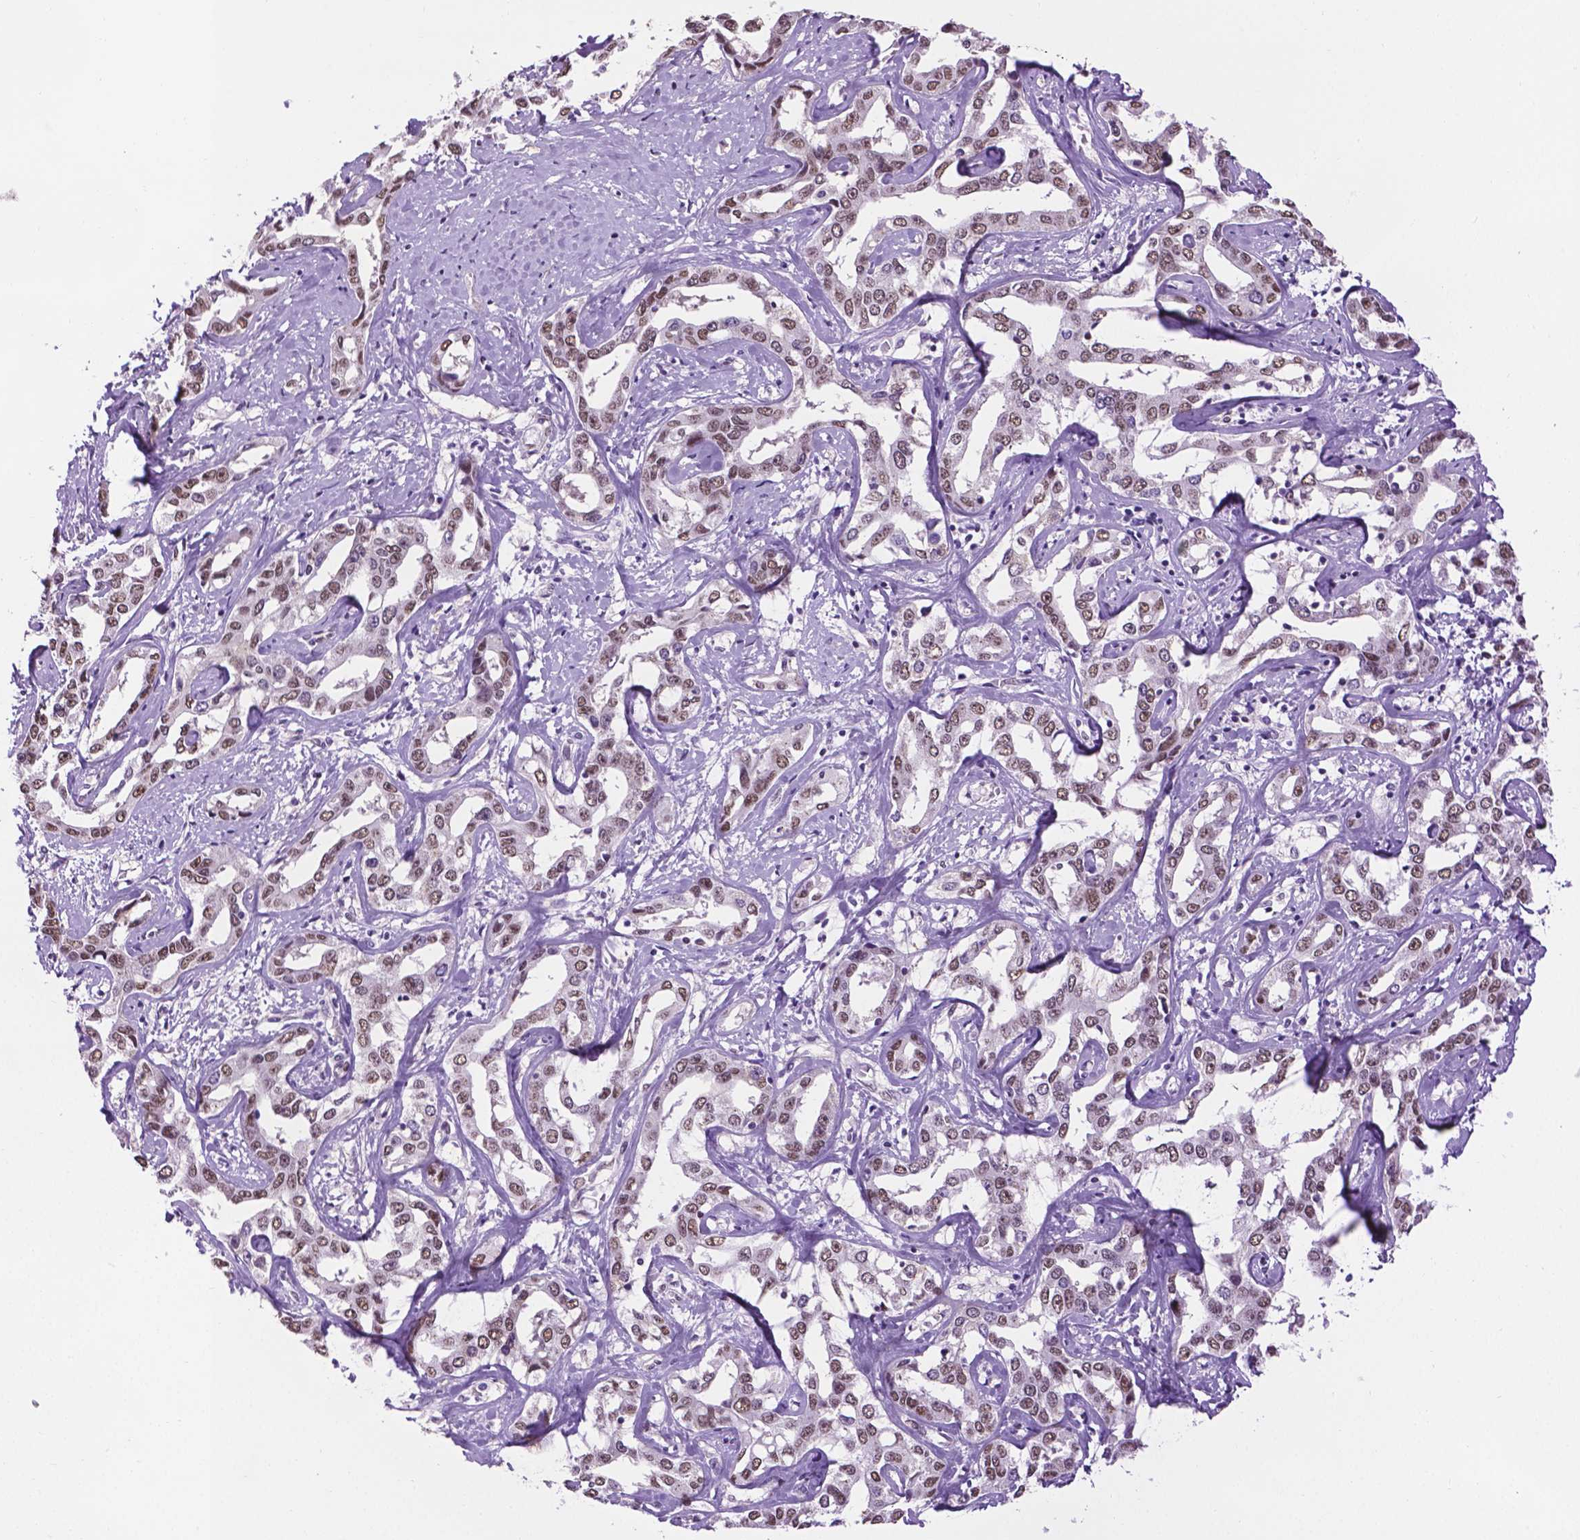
{"staining": {"intensity": "weak", "quantity": ">75%", "location": "nuclear"}, "tissue": "liver cancer", "cell_type": "Tumor cells", "image_type": "cancer", "snomed": [{"axis": "morphology", "description": "Cholangiocarcinoma"}, {"axis": "topography", "description": "Liver"}], "caption": "Liver cholangiocarcinoma stained with DAB (3,3'-diaminobenzidine) IHC shows low levels of weak nuclear staining in approximately >75% of tumor cells.", "gene": "ABI2", "patient": {"sex": "male", "age": 59}}